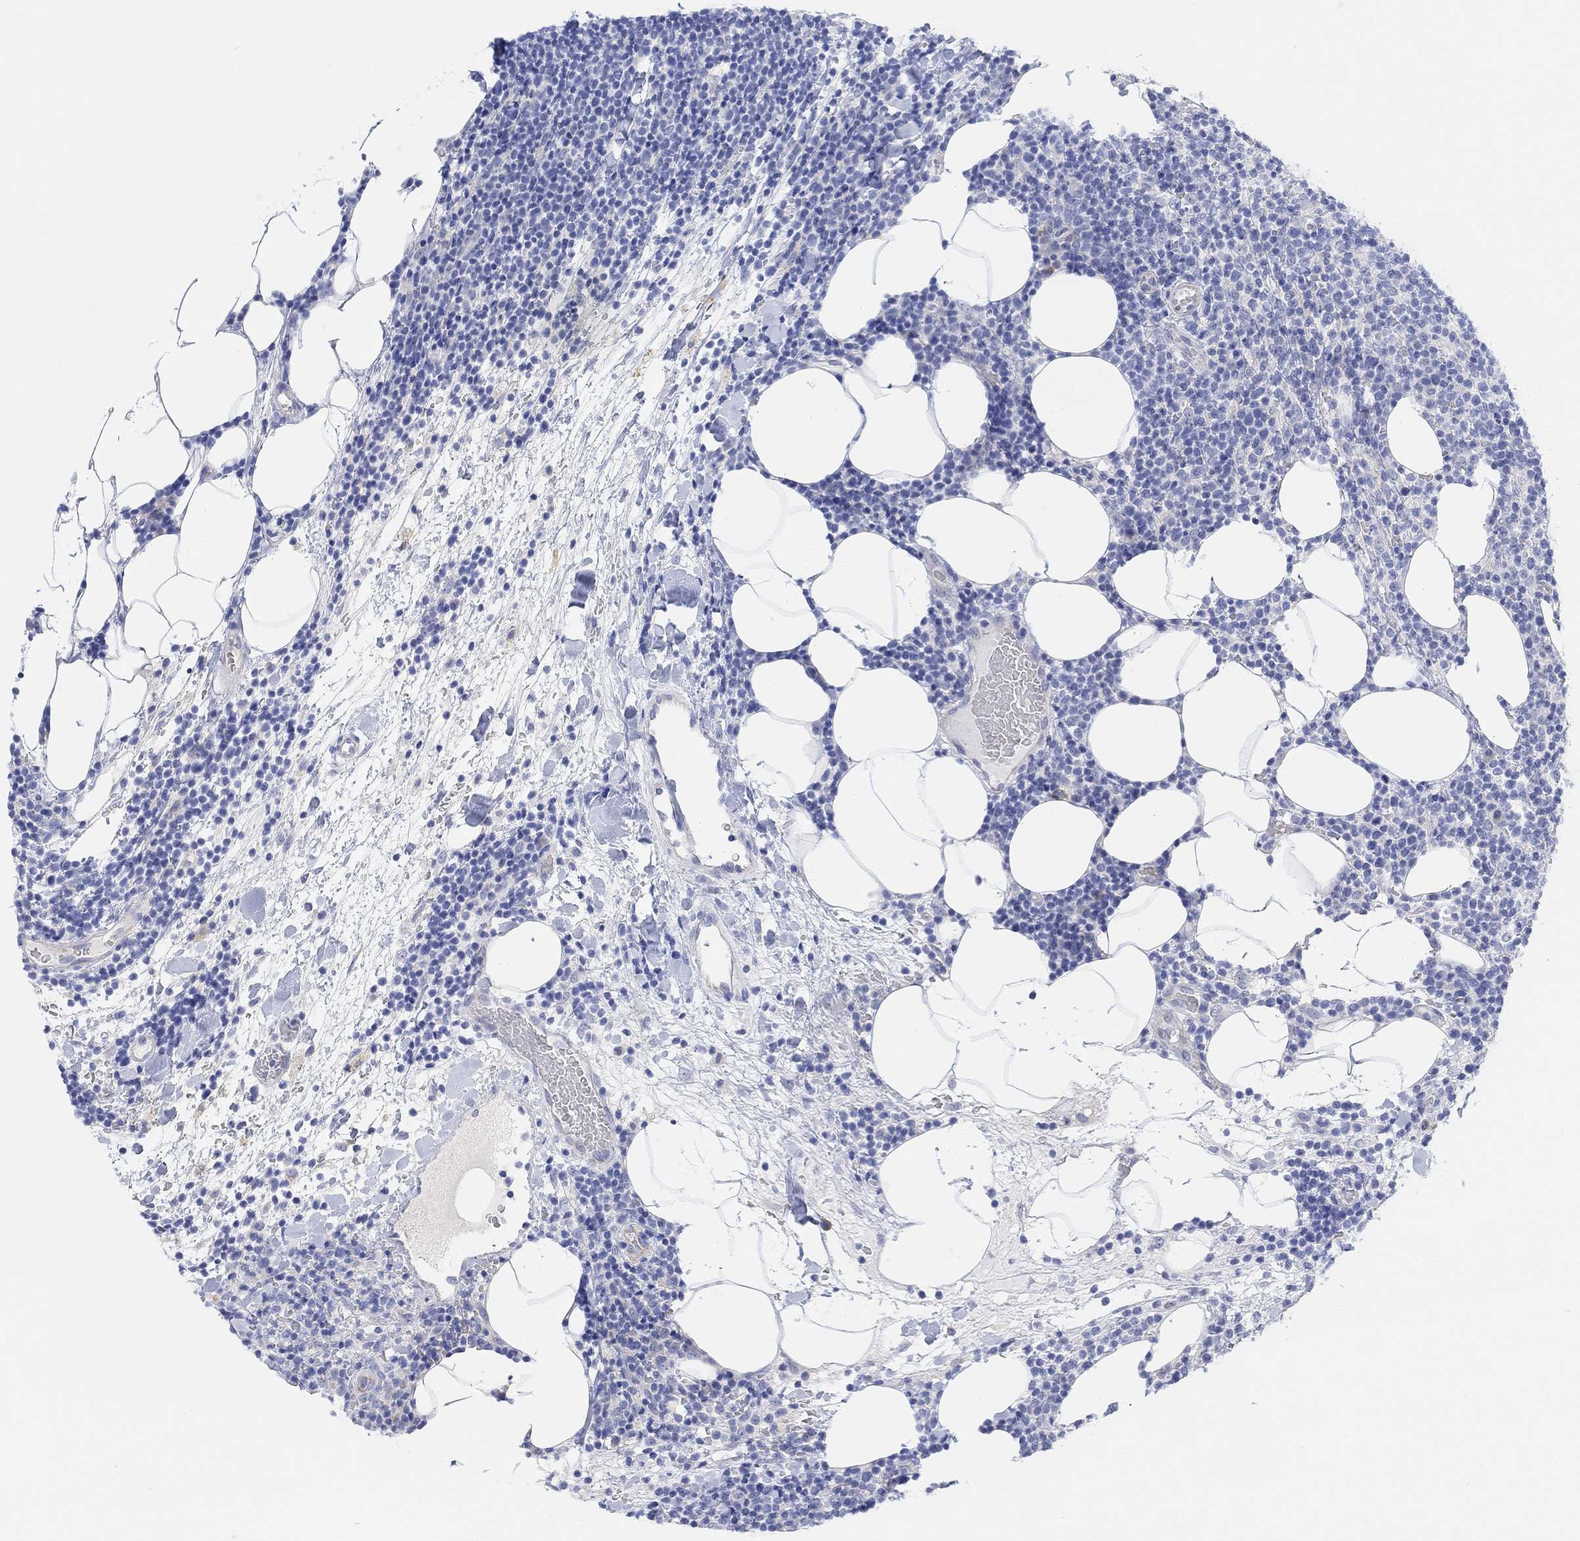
{"staining": {"intensity": "negative", "quantity": "none", "location": "none"}, "tissue": "lymphoma", "cell_type": "Tumor cells", "image_type": "cancer", "snomed": [{"axis": "morphology", "description": "Malignant lymphoma, non-Hodgkin's type, High grade"}, {"axis": "topography", "description": "Lymph node"}], "caption": "Lymphoma was stained to show a protein in brown. There is no significant positivity in tumor cells.", "gene": "GNG13", "patient": {"sex": "male", "age": 61}}